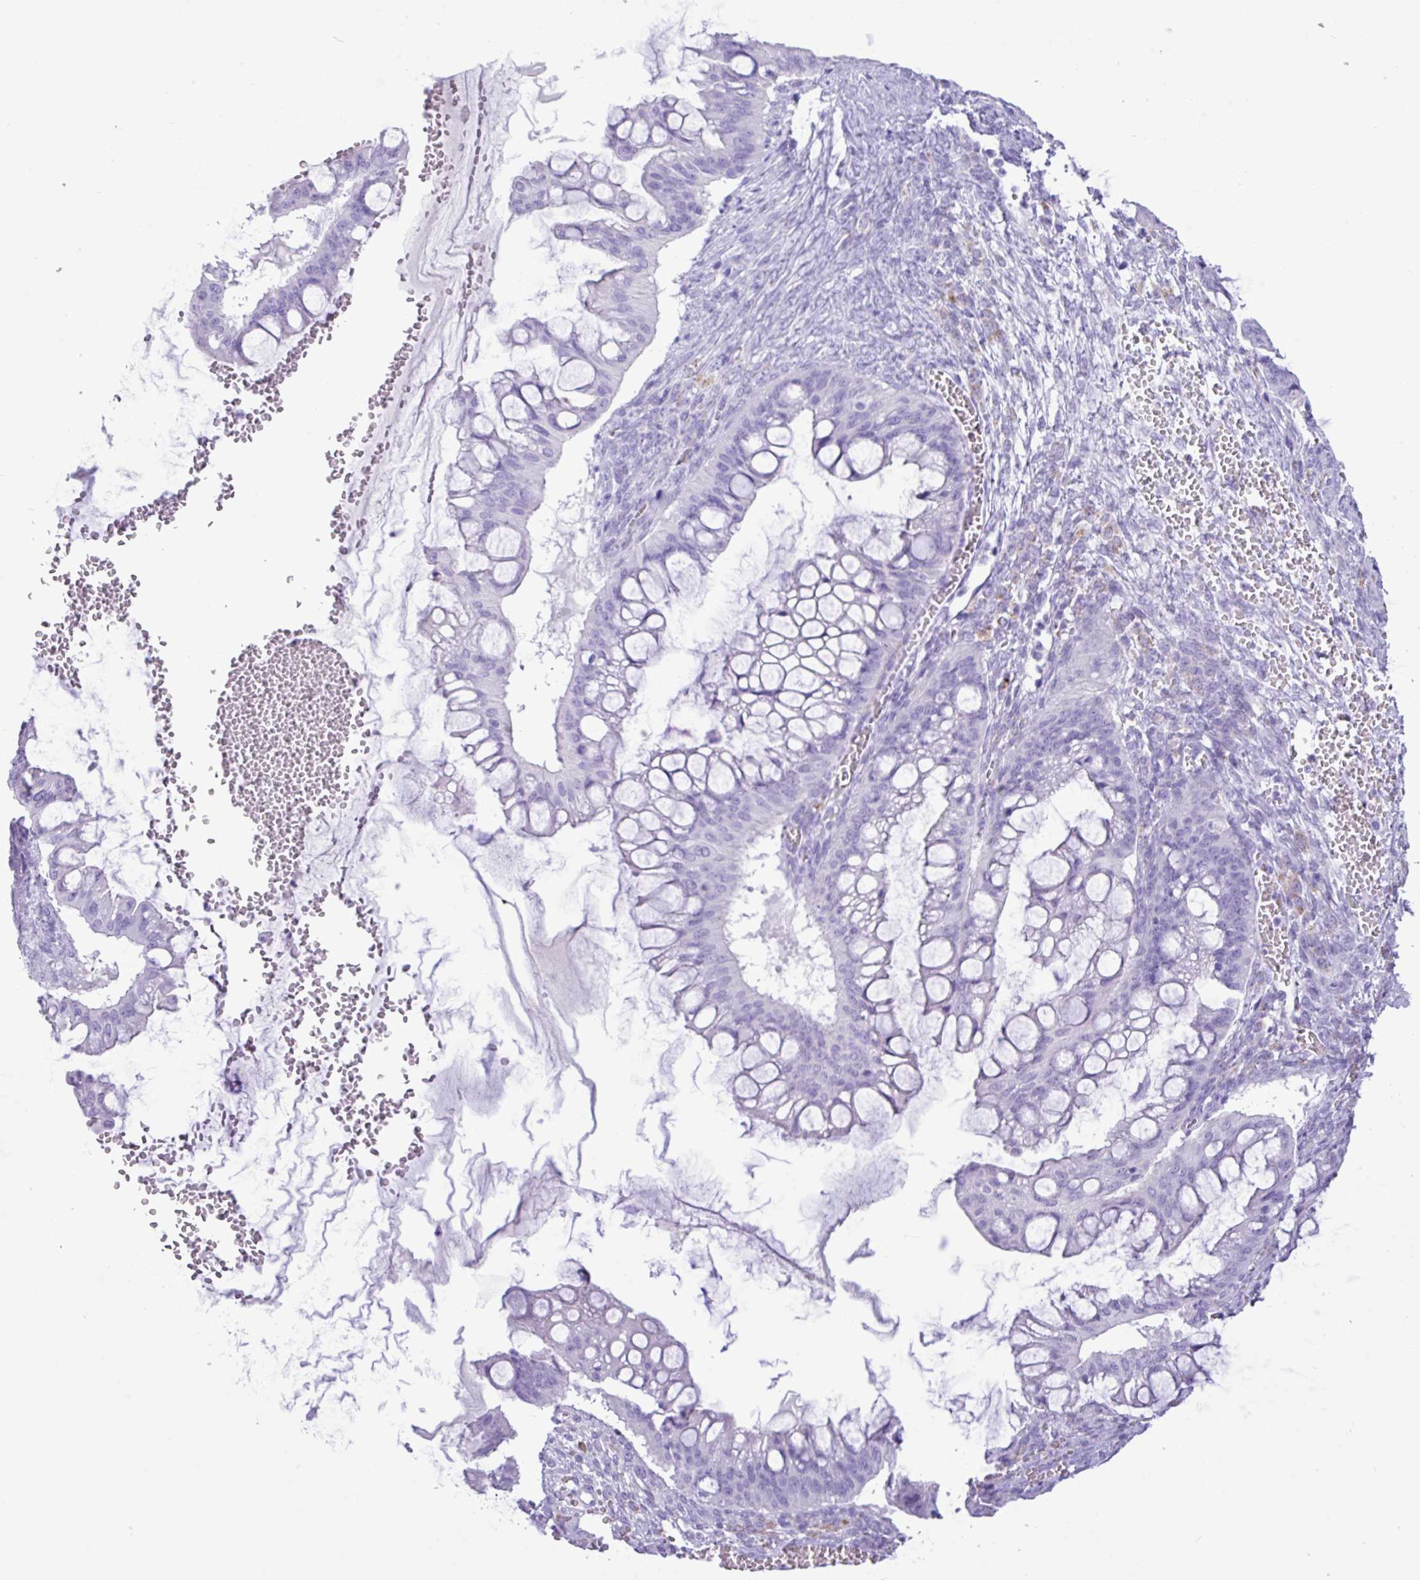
{"staining": {"intensity": "negative", "quantity": "none", "location": "none"}, "tissue": "ovarian cancer", "cell_type": "Tumor cells", "image_type": "cancer", "snomed": [{"axis": "morphology", "description": "Cystadenocarcinoma, mucinous, NOS"}, {"axis": "topography", "description": "Ovary"}], "caption": "The immunohistochemistry (IHC) image has no significant positivity in tumor cells of ovarian cancer (mucinous cystadenocarcinoma) tissue. (DAB immunohistochemistry (IHC) visualized using brightfield microscopy, high magnification).", "gene": "CKMT2", "patient": {"sex": "female", "age": 73}}